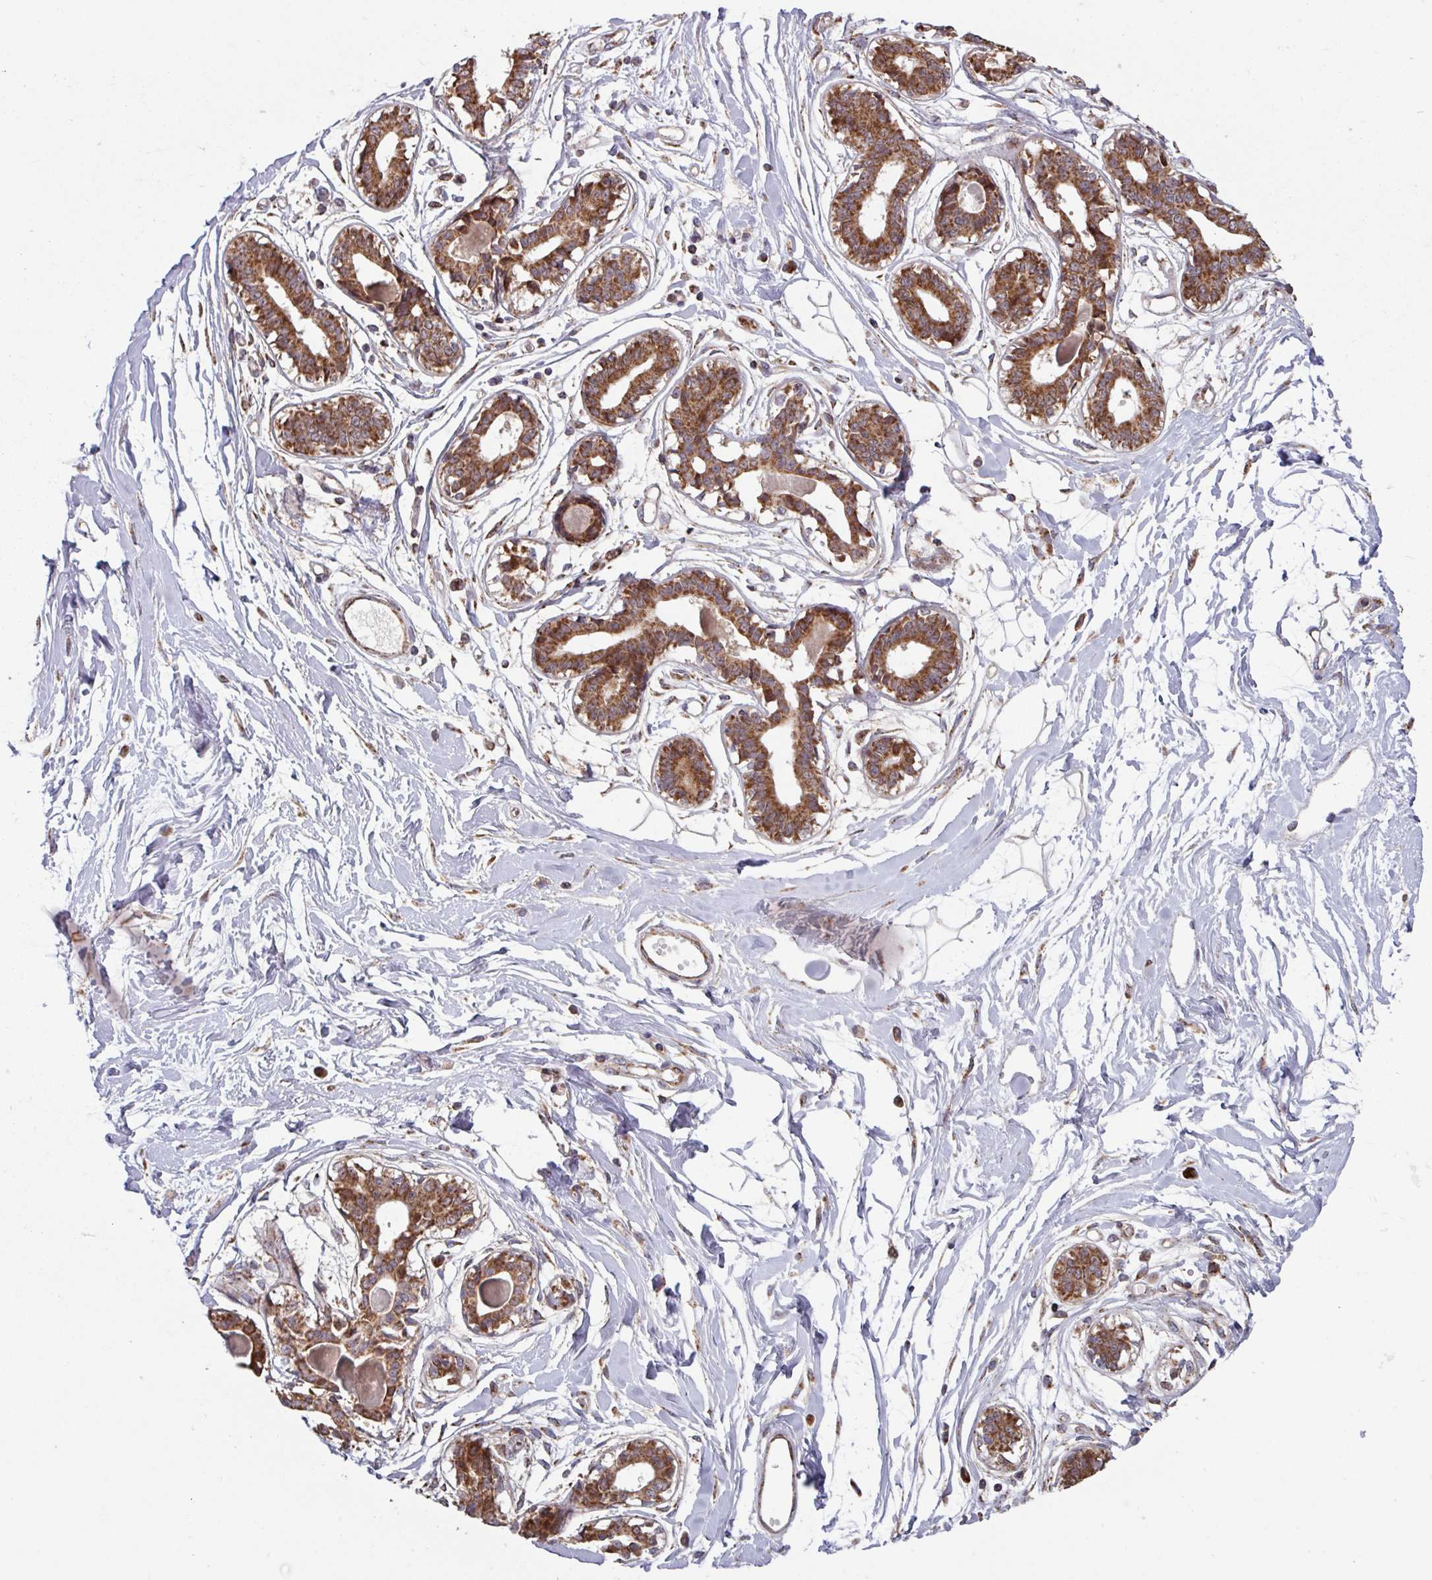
{"staining": {"intensity": "negative", "quantity": "none", "location": "none"}, "tissue": "breast", "cell_type": "Adipocytes", "image_type": "normal", "snomed": [{"axis": "morphology", "description": "Normal tissue, NOS"}, {"axis": "topography", "description": "Breast"}], "caption": "Immunohistochemistry of normal breast displays no staining in adipocytes. (DAB (3,3'-diaminobenzidine) immunohistochemistry (IHC) visualized using brightfield microscopy, high magnification).", "gene": "COX7C", "patient": {"sex": "female", "age": 45}}